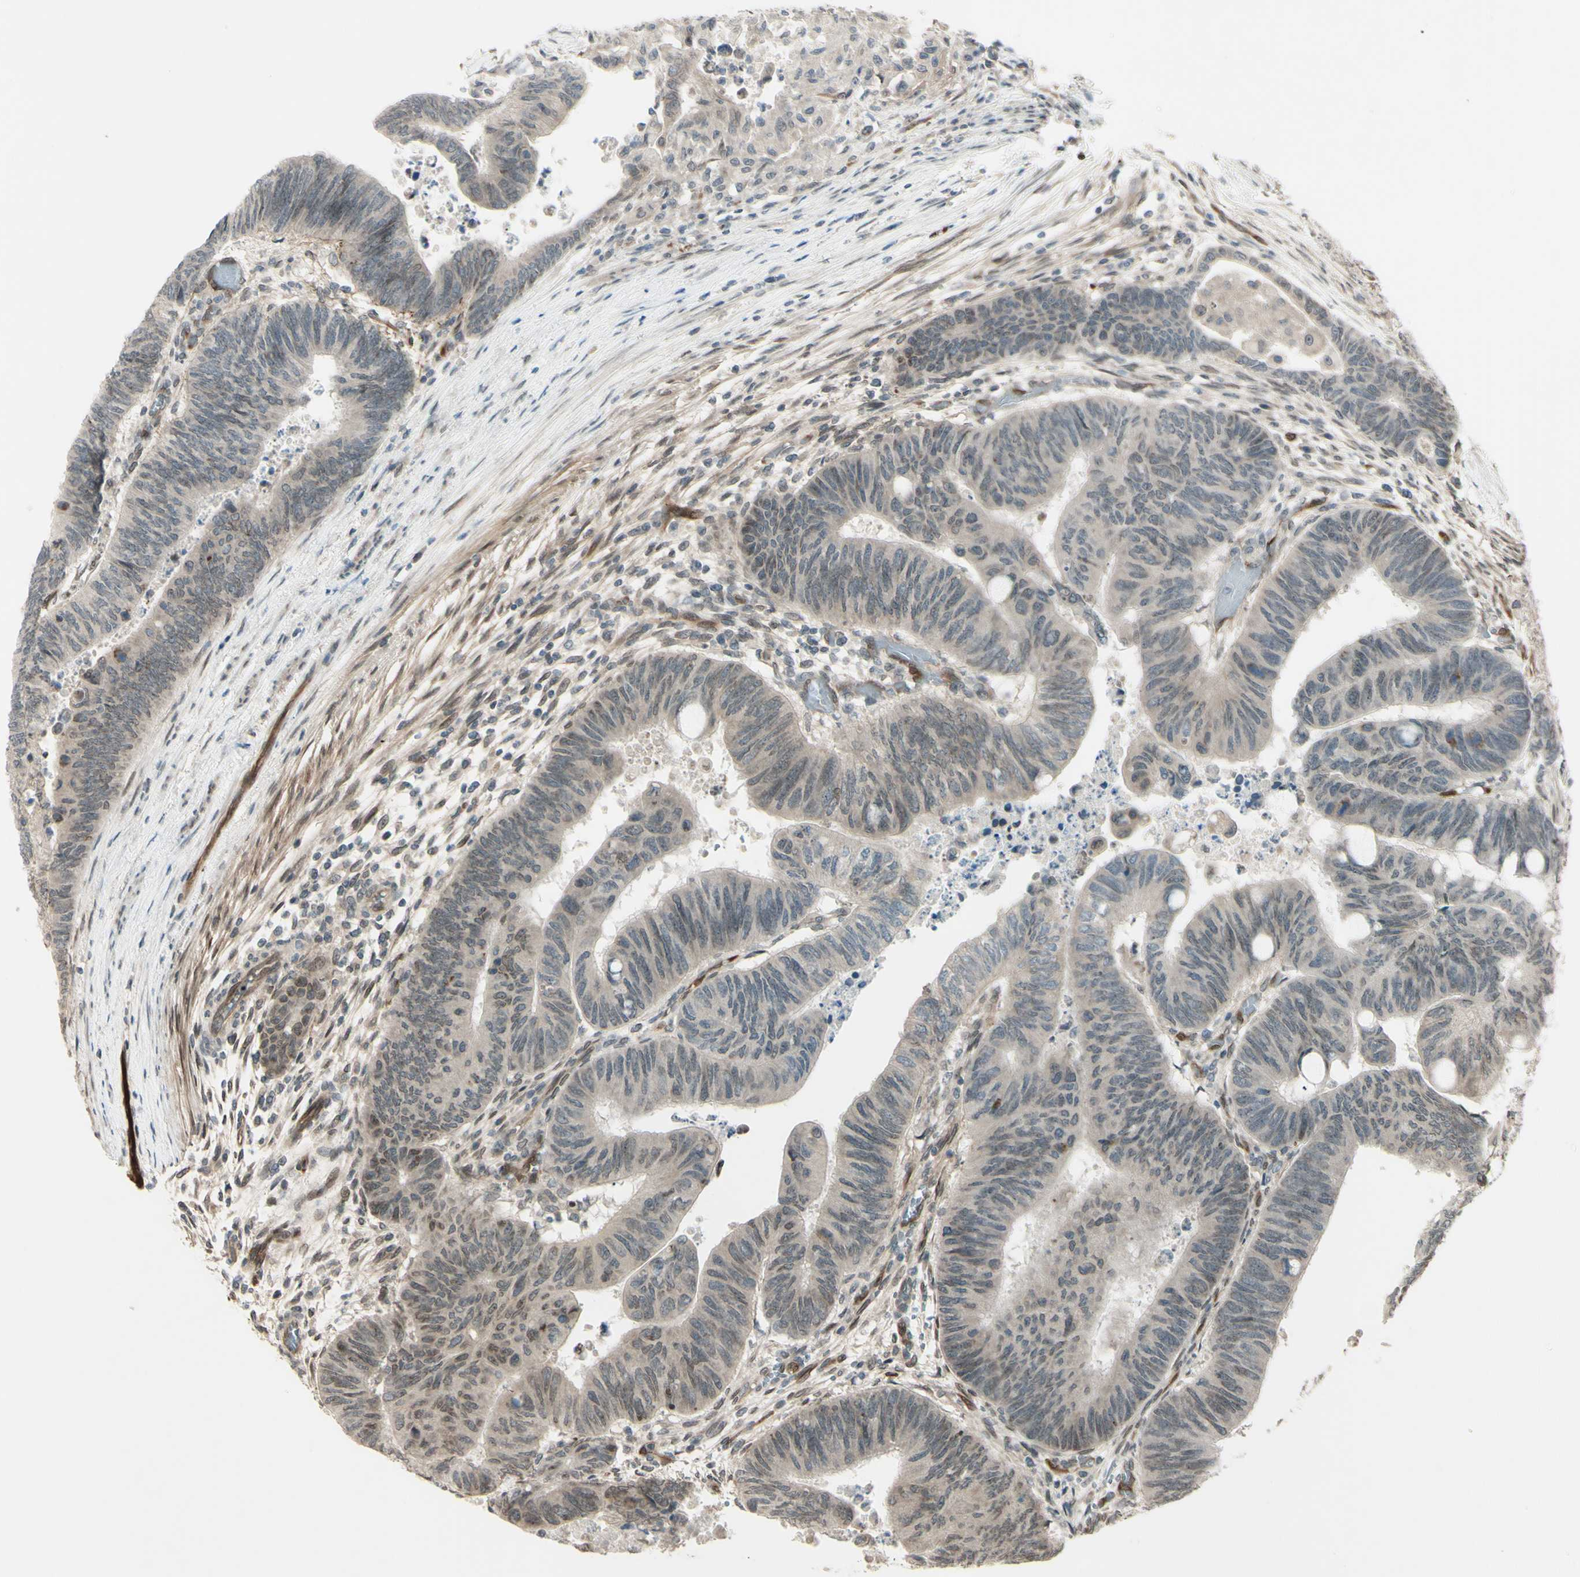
{"staining": {"intensity": "weak", "quantity": "<25%", "location": "cytoplasmic/membranous"}, "tissue": "colorectal cancer", "cell_type": "Tumor cells", "image_type": "cancer", "snomed": [{"axis": "morphology", "description": "Normal tissue, NOS"}, {"axis": "morphology", "description": "Adenocarcinoma, NOS"}, {"axis": "topography", "description": "Rectum"}, {"axis": "topography", "description": "Peripheral nerve tissue"}], "caption": "A histopathology image of colorectal adenocarcinoma stained for a protein exhibits no brown staining in tumor cells.", "gene": "MLF2", "patient": {"sex": "male", "age": 92}}